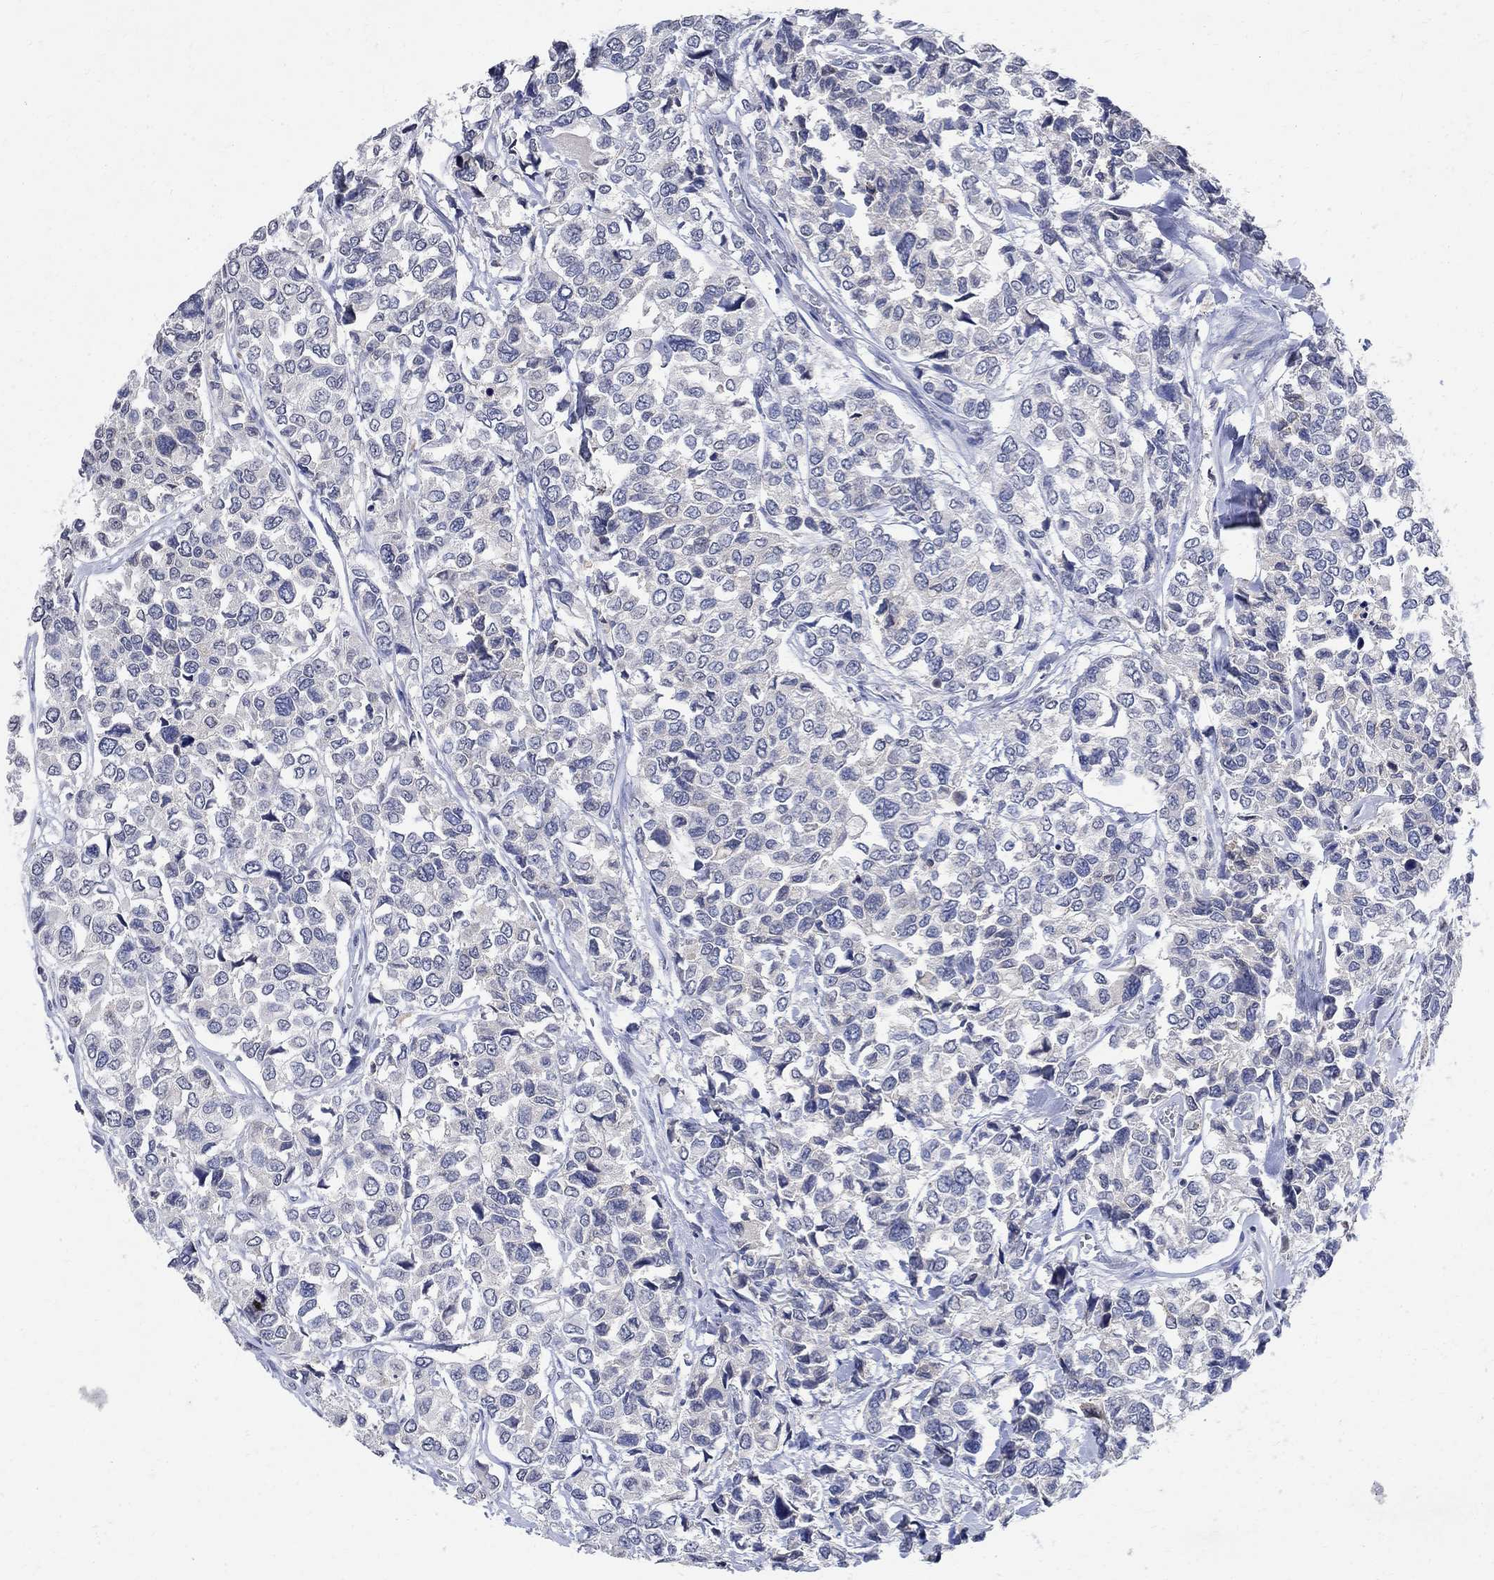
{"staining": {"intensity": "moderate", "quantity": "<25%", "location": "cytoplasmic/membranous"}, "tissue": "urothelial cancer", "cell_type": "Tumor cells", "image_type": "cancer", "snomed": [{"axis": "morphology", "description": "Urothelial carcinoma, High grade"}, {"axis": "topography", "description": "Urinary bladder"}], "caption": "Approximately <25% of tumor cells in human urothelial cancer show moderate cytoplasmic/membranous protein staining as visualized by brown immunohistochemical staining.", "gene": "TMEM169", "patient": {"sex": "male", "age": 77}}